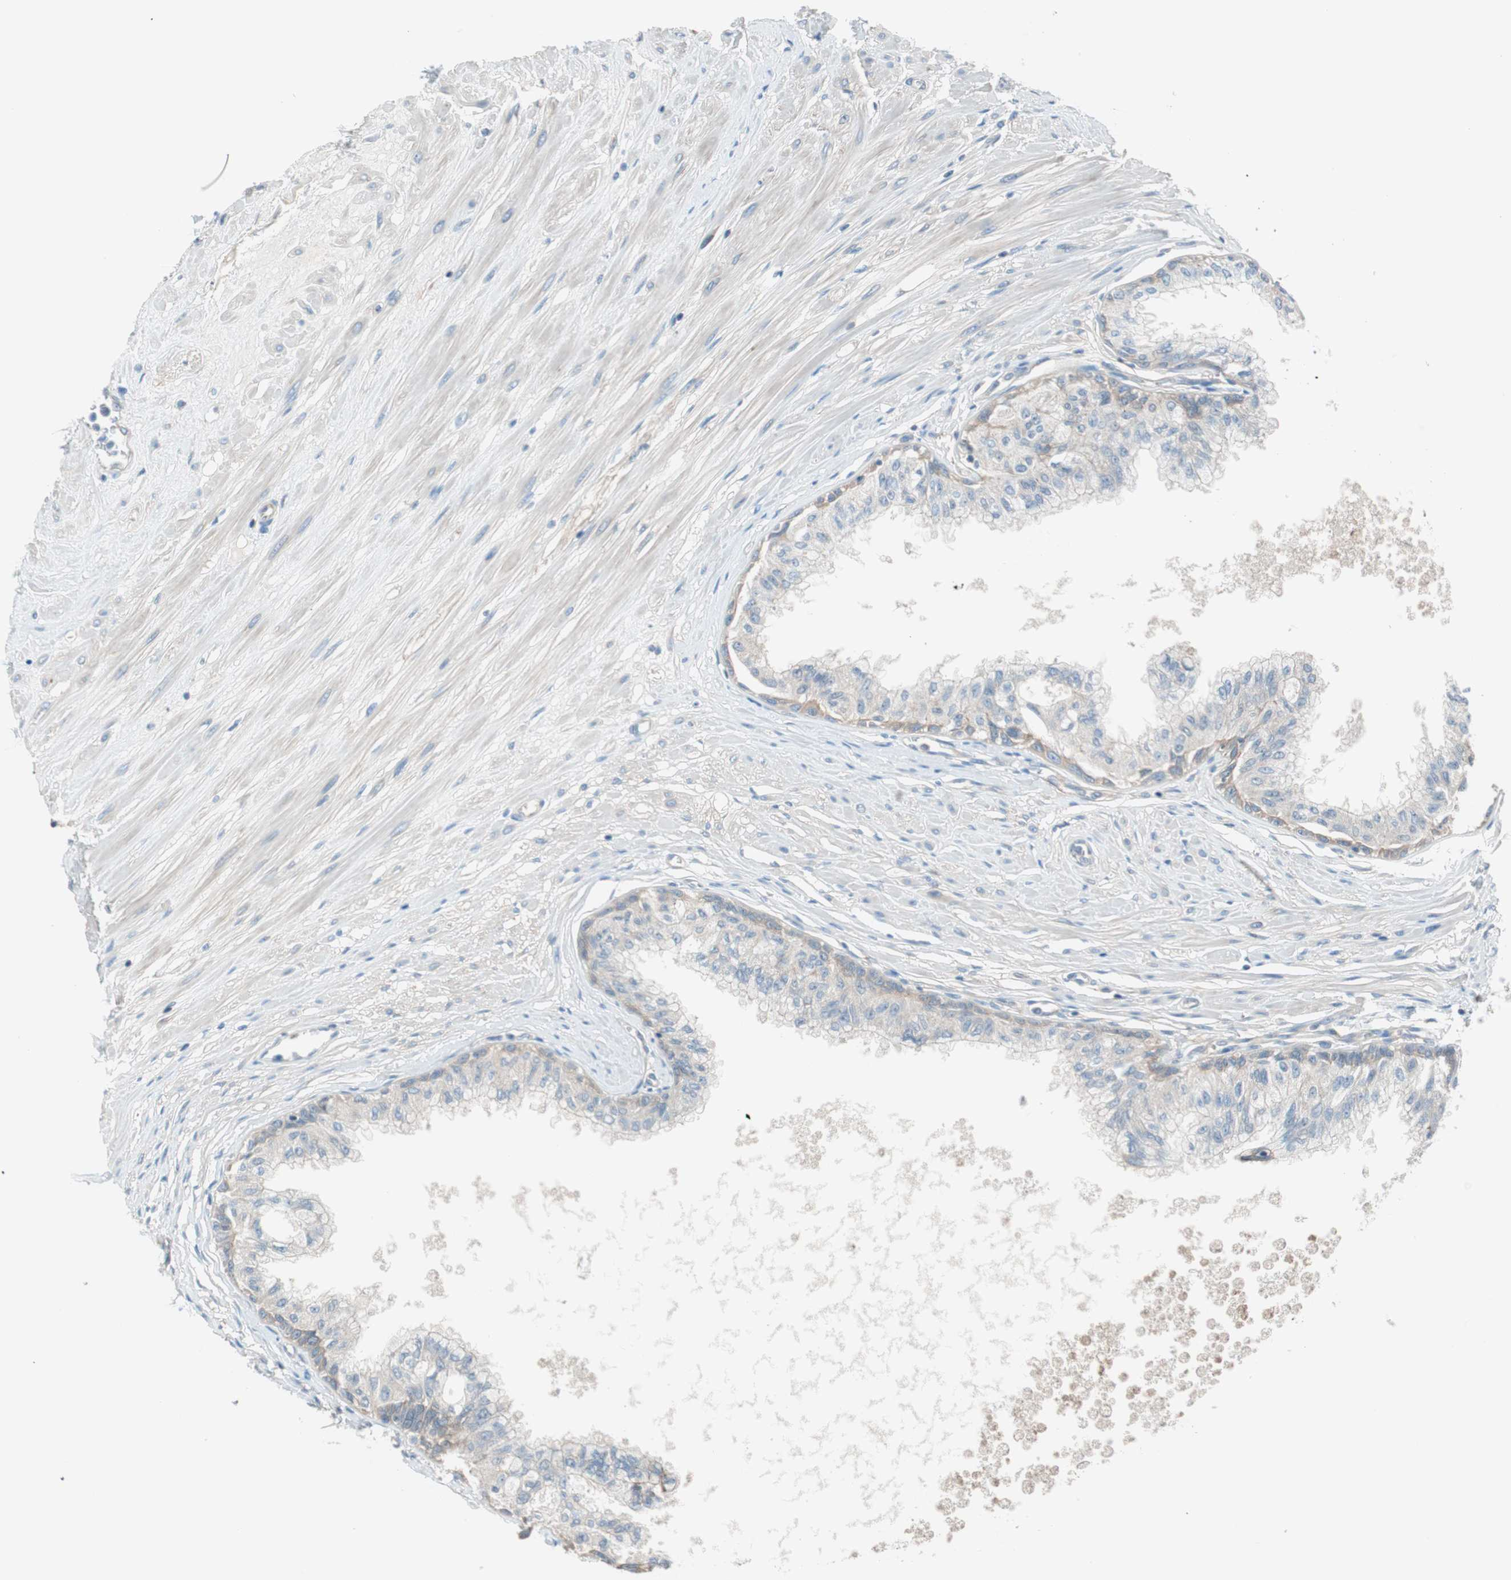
{"staining": {"intensity": "weak", "quantity": "25%-75%", "location": "cytoplasmic/membranous"}, "tissue": "prostate", "cell_type": "Glandular cells", "image_type": "normal", "snomed": [{"axis": "morphology", "description": "Normal tissue, NOS"}, {"axis": "topography", "description": "Prostate"}, {"axis": "topography", "description": "Seminal veicle"}], "caption": "The histopathology image displays staining of normal prostate, revealing weak cytoplasmic/membranous protein expression (brown color) within glandular cells.", "gene": "GLUL", "patient": {"sex": "male", "age": 60}}